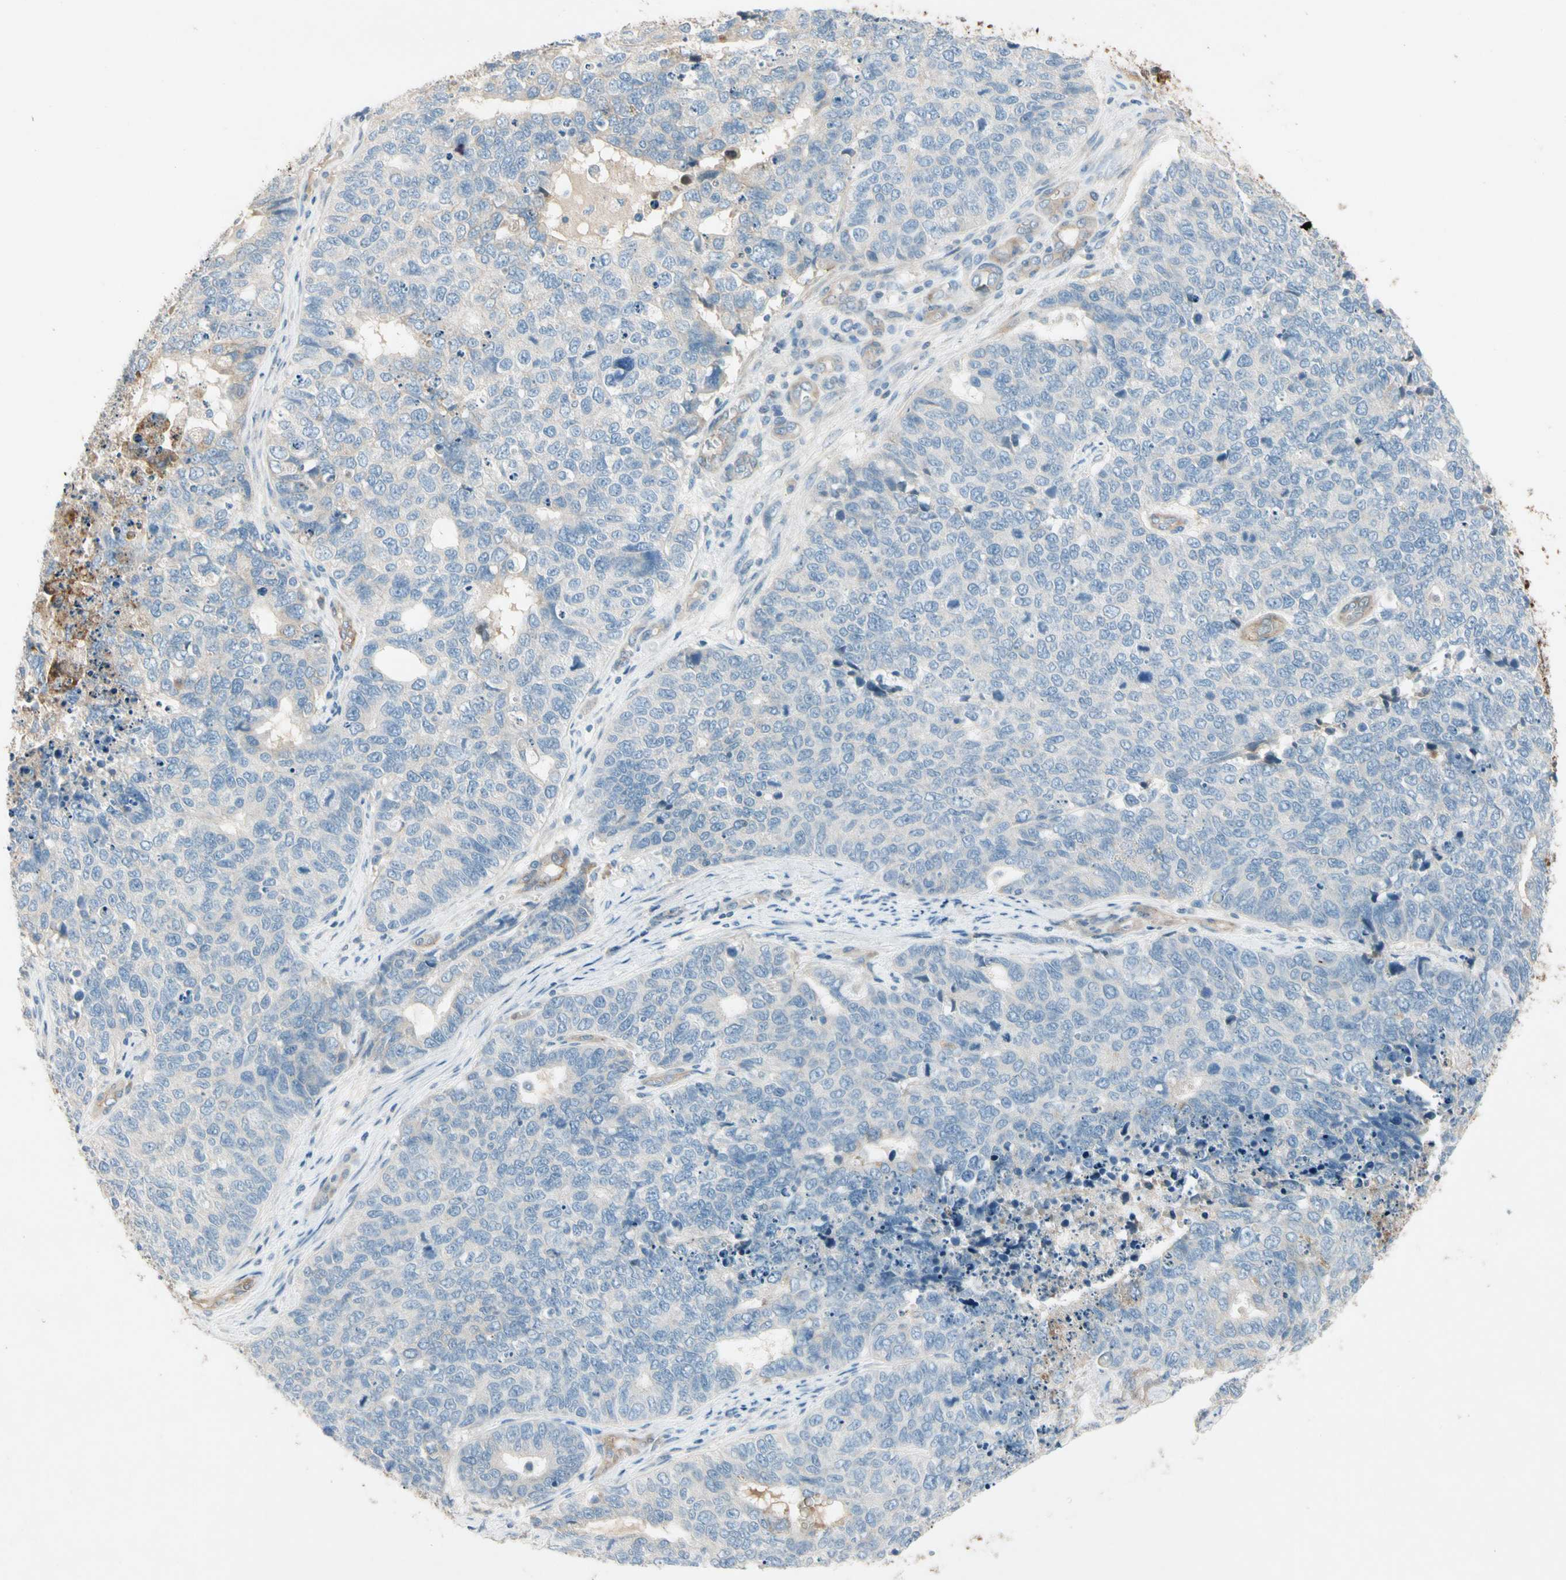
{"staining": {"intensity": "negative", "quantity": "none", "location": "none"}, "tissue": "cervical cancer", "cell_type": "Tumor cells", "image_type": "cancer", "snomed": [{"axis": "morphology", "description": "Squamous cell carcinoma, NOS"}, {"axis": "topography", "description": "Cervix"}], "caption": "Cervical squamous cell carcinoma was stained to show a protein in brown. There is no significant staining in tumor cells.", "gene": "ITGA3", "patient": {"sex": "female", "age": 63}}